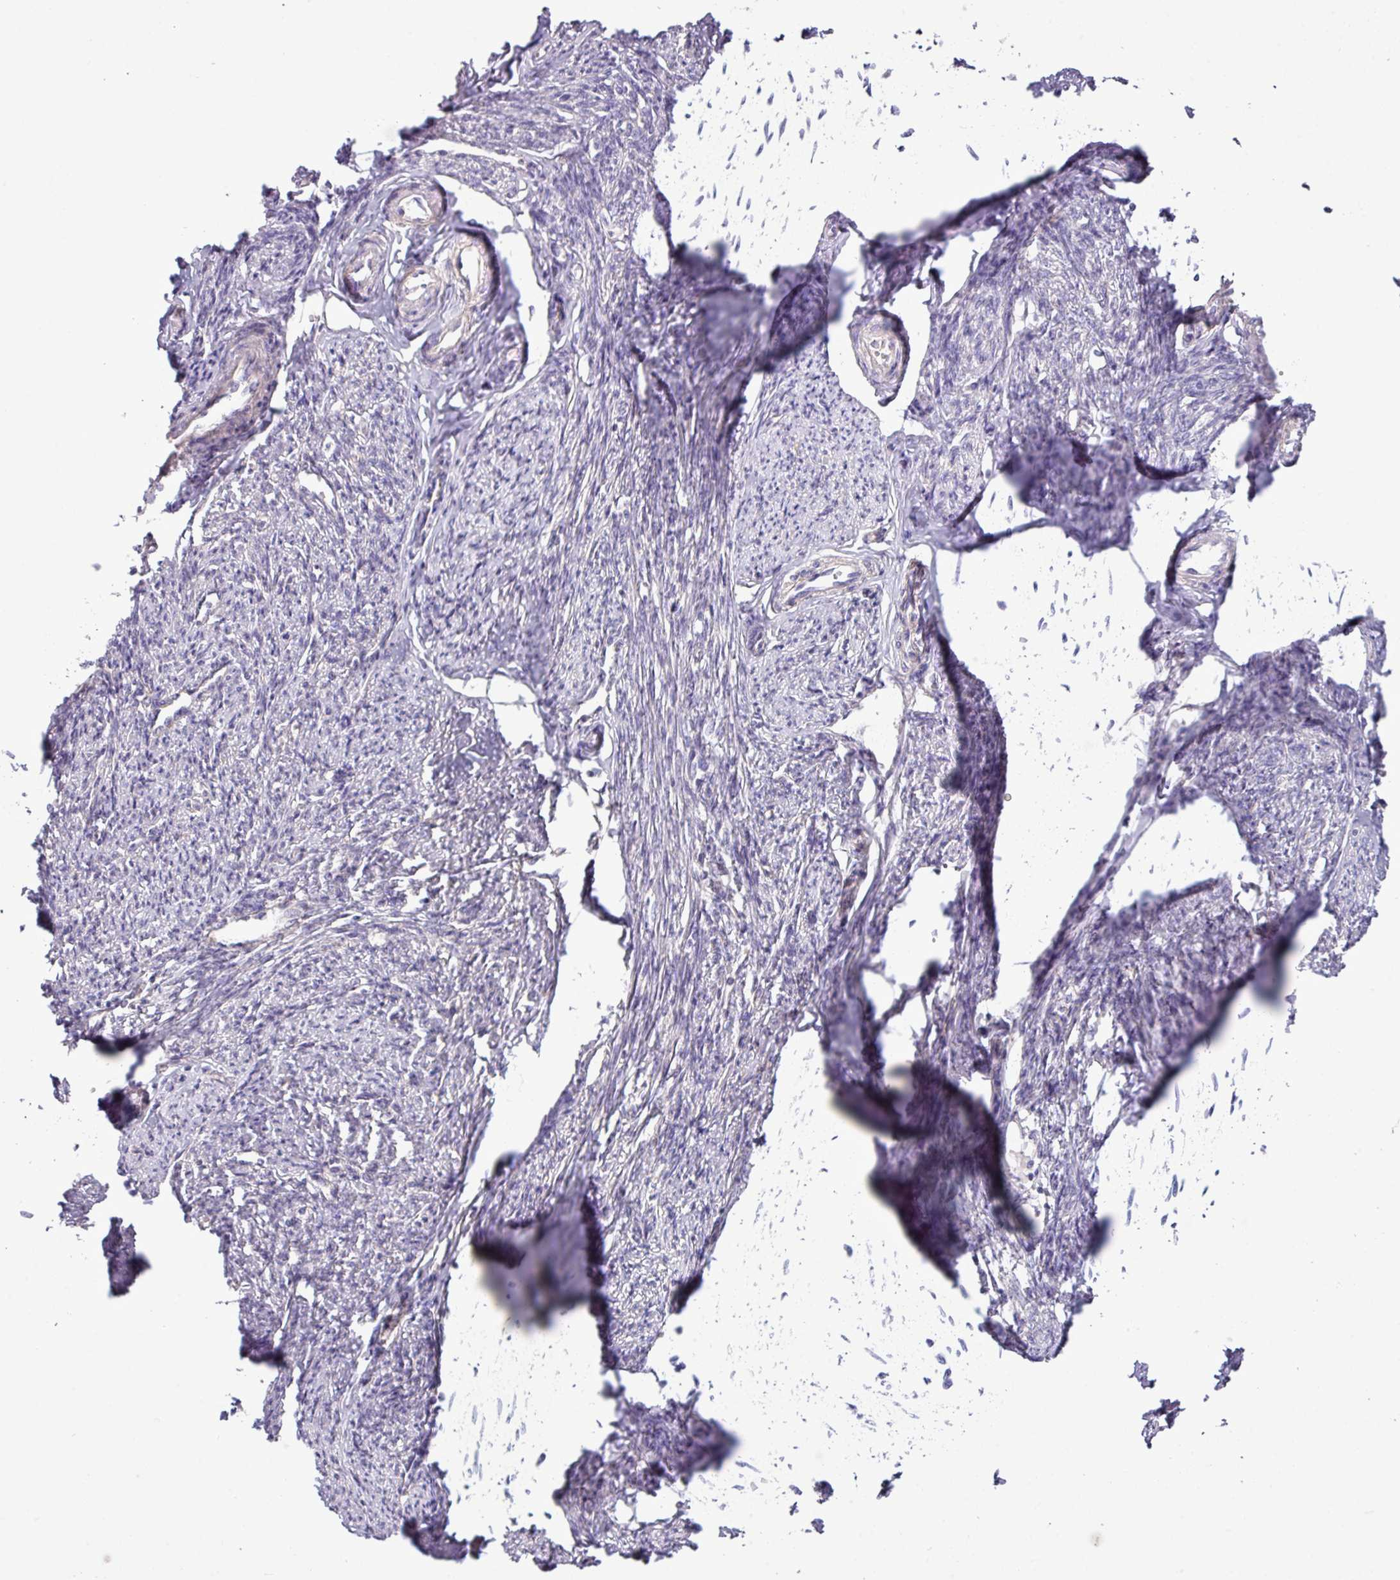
{"staining": {"intensity": "moderate", "quantity": "<25%", "location": "cytoplasmic/membranous"}, "tissue": "smooth muscle", "cell_type": "Smooth muscle cells", "image_type": "normal", "snomed": [{"axis": "morphology", "description": "Normal tissue, NOS"}, {"axis": "topography", "description": "Smooth muscle"}, {"axis": "topography", "description": "Uterus"}], "caption": "Smooth muscle cells display moderate cytoplasmic/membranous staining in approximately <25% of cells in unremarkable smooth muscle.", "gene": "XIAP", "patient": {"sex": "female", "age": 59}}